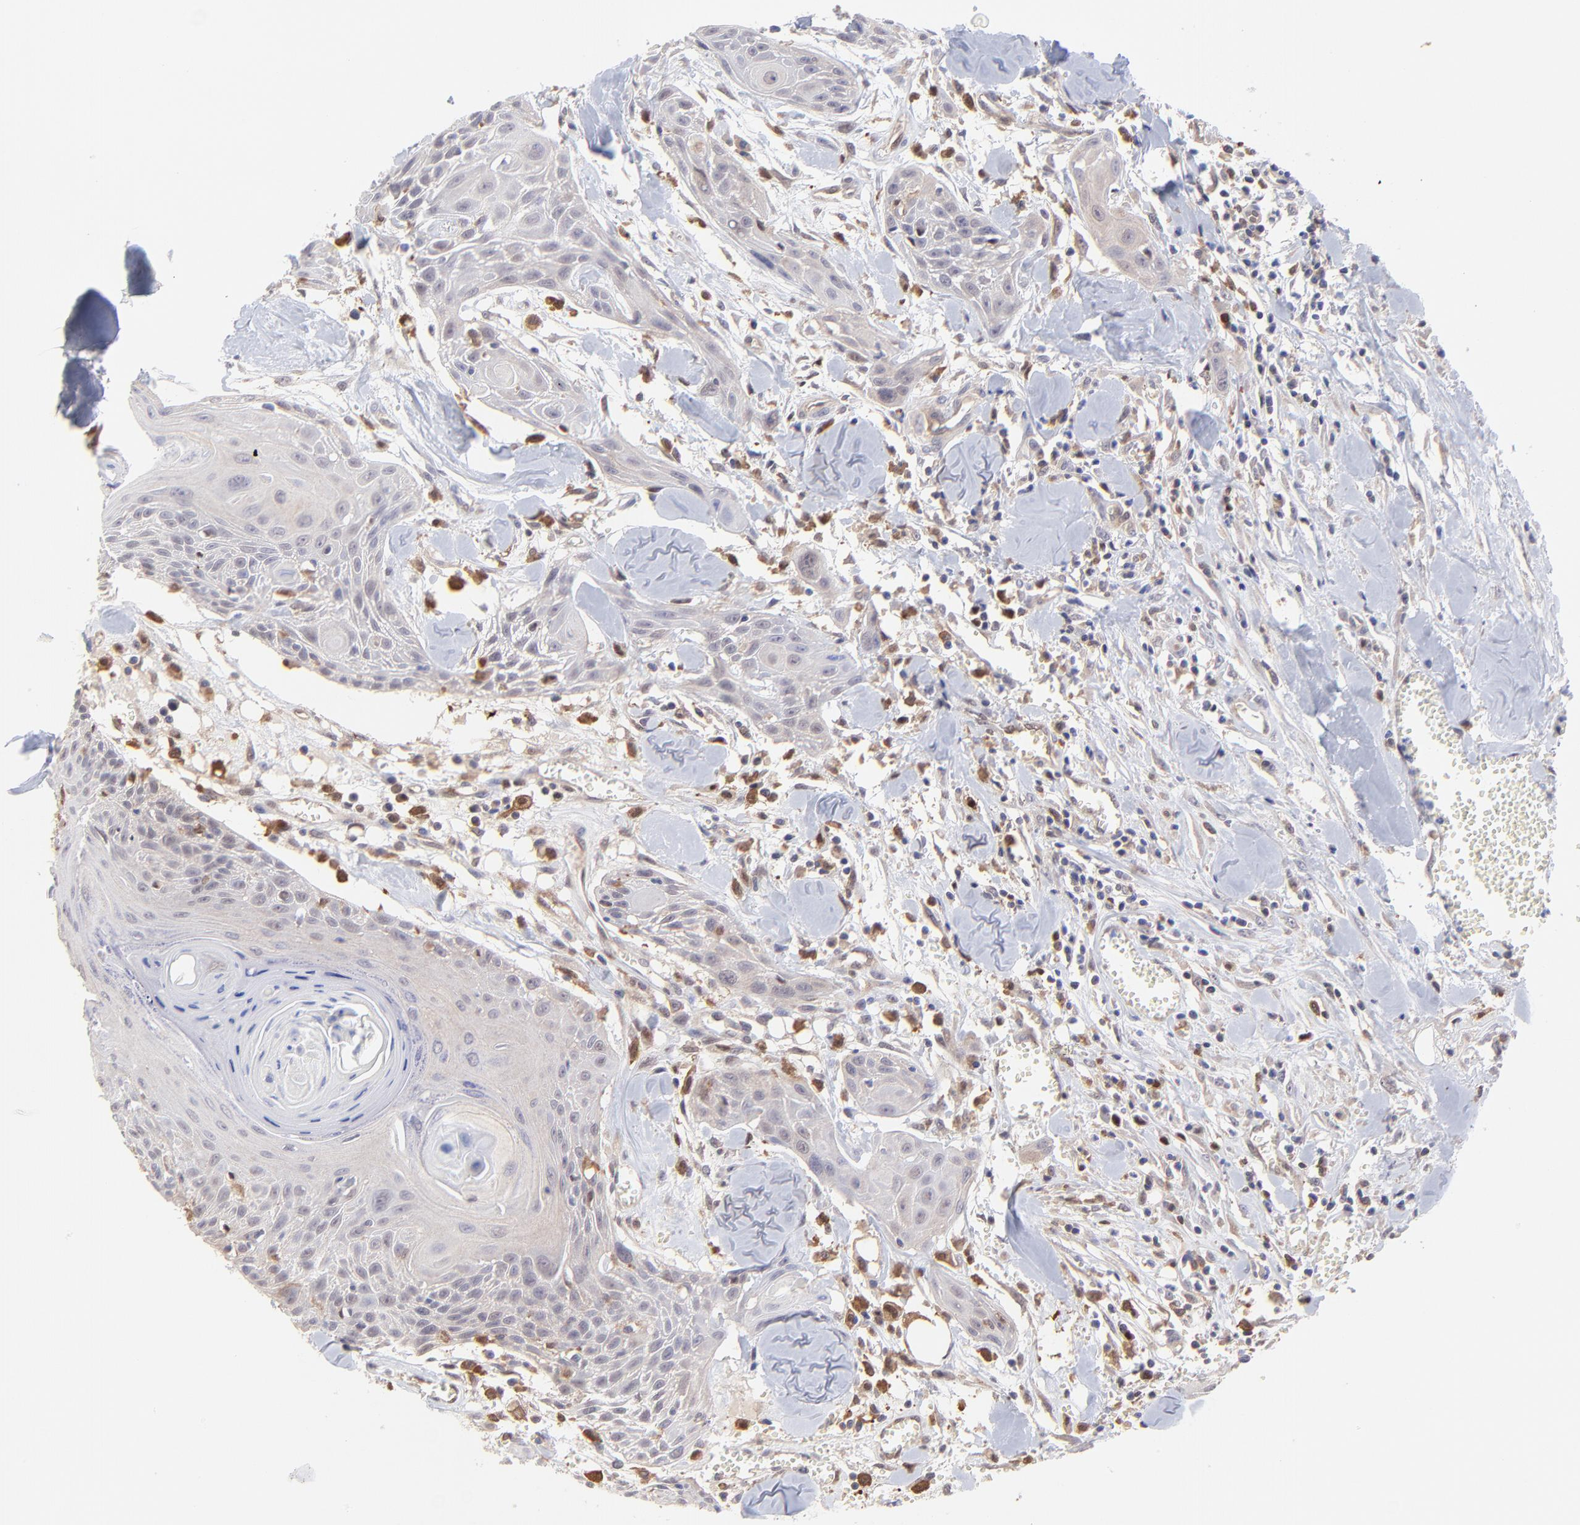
{"staining": {"intensity": "negative", "quantity": "none", "location": "none"}, "tissue": "head and neck cancer", "cell_type": "Tumor cells", "image_type": "cancer", "snomed": [{"axis": "morphology", "description": "Squamous cell carcinoma, NOS"}, {"axis": "morphology", "description": "Squamous cell carcinoma, metastatic, NOS"}, {"axis": "topography", "description": "Lymph node"}, {"axis": "topography", "description": "Salivary gland"}, {"axis": "topography", "description": "Head-Neck"}], "caption": "Protein analysis of head and neck cancer displays no significant staining in tumor cells.", "gene": "HYAL1", "patient": {"sex": "female", "age": 74}}